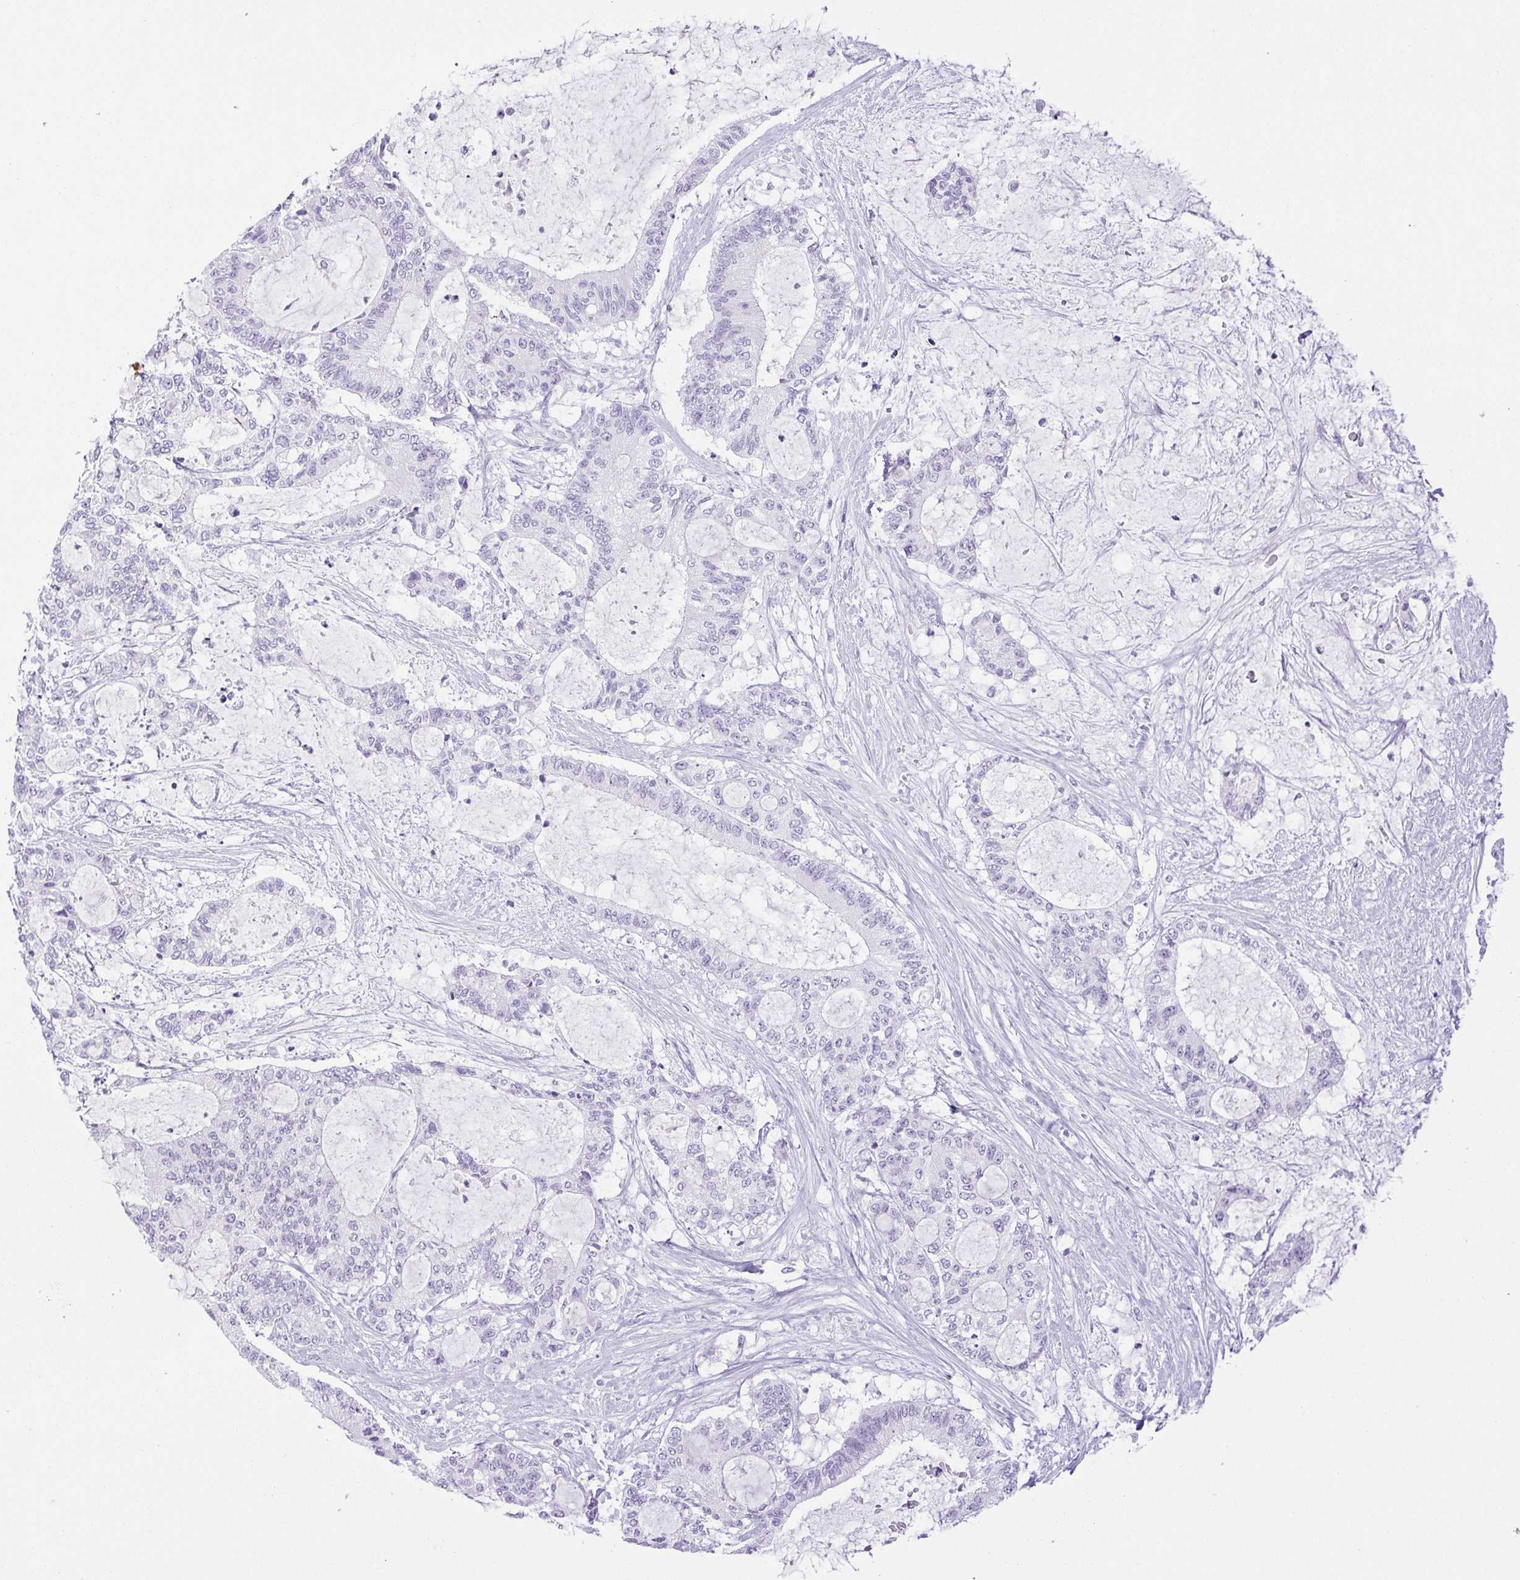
{"staining": {"intensity": "negative", "quantity": "none", "location": "none"}, "tissue": "liver cancer", "cell_type": "Tumor cells", "image_type": "cancer", "snomed": [{"axis": "morphology", "description": "Normal tissue, NOS"}, {"axis": "morphology", "description": "Cholangiocarcinoma"}, {"axis": "topography", "description": "Liver"}, {"axis": "topography", "description": "Peripheral nerve tissue"}], "caption": "This image is of liver cancer (cholangiocarcinoma) stained with IHC to label a protein in brown with the nuclei are counter-stained blue. There is no positivity in tumor cells.", "gene": "HLA-G", "patient": {"sex": "female", "age": 73}}